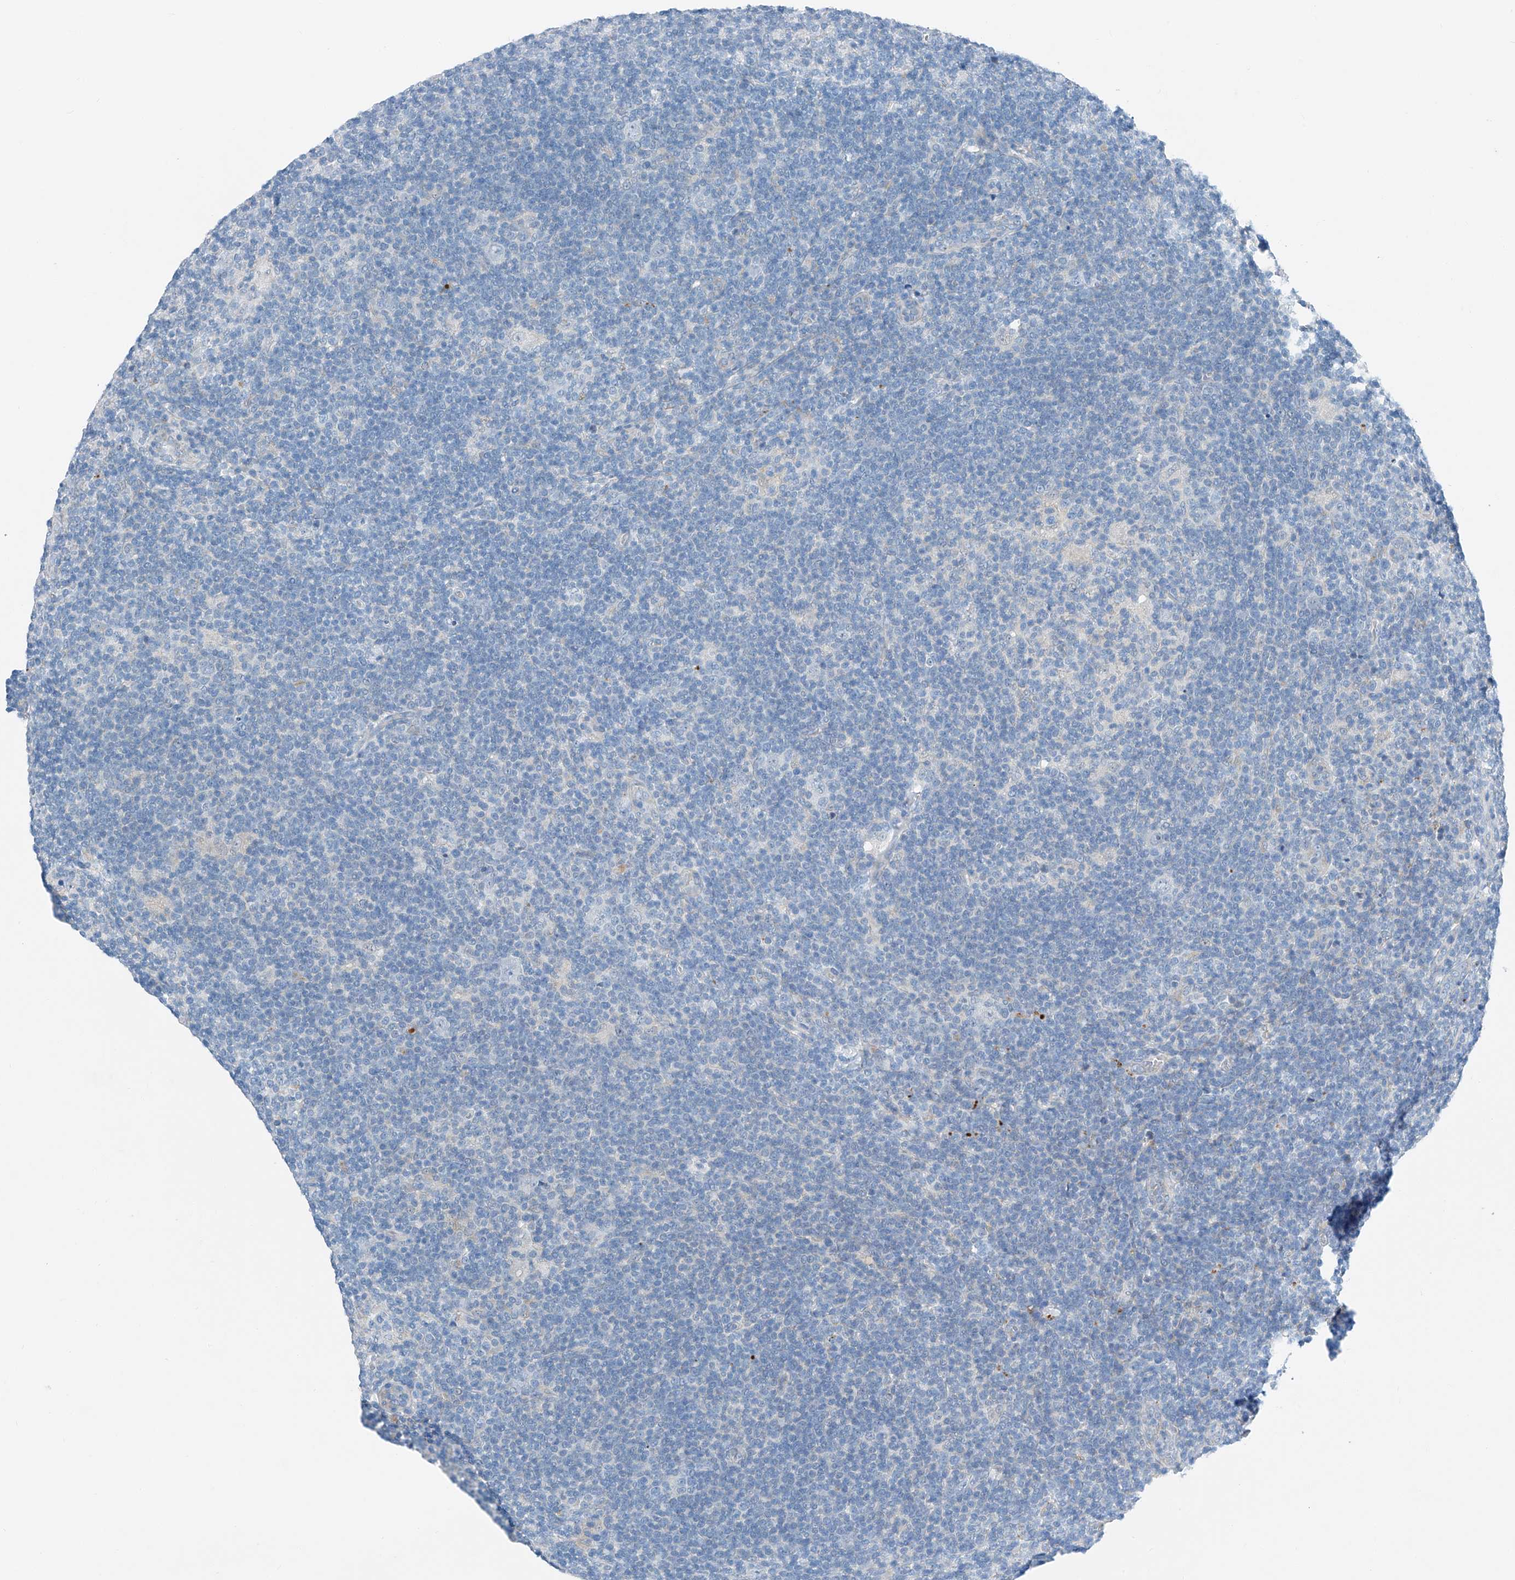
{"staining": {"intensity": "negative", "quantity": "none", "location": "none"}, "tissue": "lymphoma", "cell_type": "Tumor cells", "image_type": "cancer", "snomed": [{"axis": "morphology", "description": "Hodgkin's disease, NOS"}, {"axis": "topography", "description": "Lymph node"}], "caption": "Tumor cells show no significant expression in lymphoma.", "gene": "MDGA1", "patient": {"sex": "female", "age": 57}}